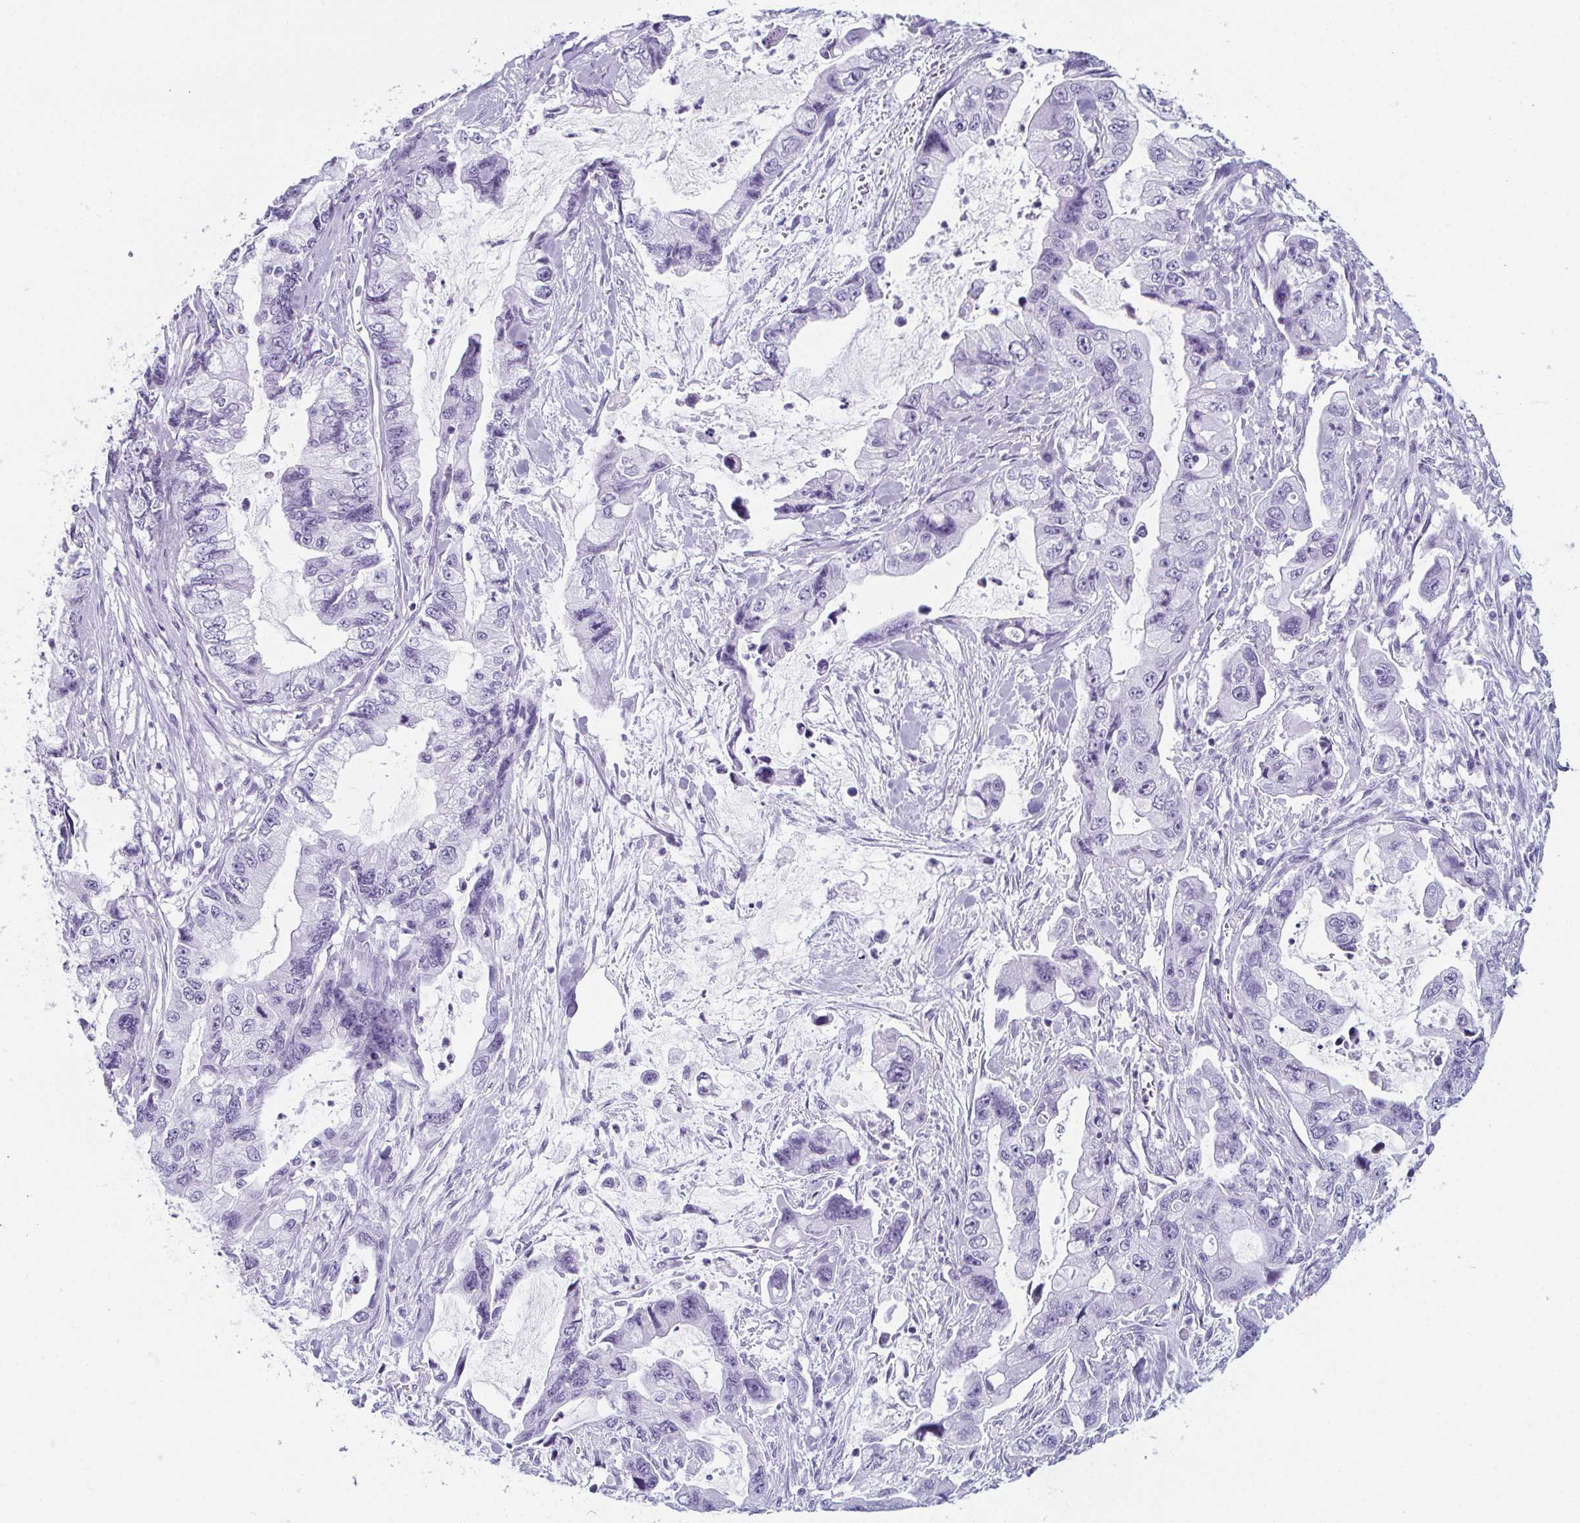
{"staining": {"intensity": "negative", "quantity": "none", "location": "none"}, "tissue": "stomach cancer", "cell_type": "Tumor cells", "image_type": "cancer", "snomed": [{"axis": "morphology", "description": "Adenocarcinoma, NOS"}, {"axis": "topography", "description": "Pancreas"}, {"axis": "topography", "description": "Stomach, upper"}, {"axis": "topography", "description": "Stomach"}], "caption": "Micrograph shows no significant protein positivity in tumor cells of stomach adenocarcinoma. (DAB immunohistochemistry (IHC) visualized using brightfield microscopy, high magnification).", "gene": "ENKUR", "patient": {"sex": "male", "age": 77}}